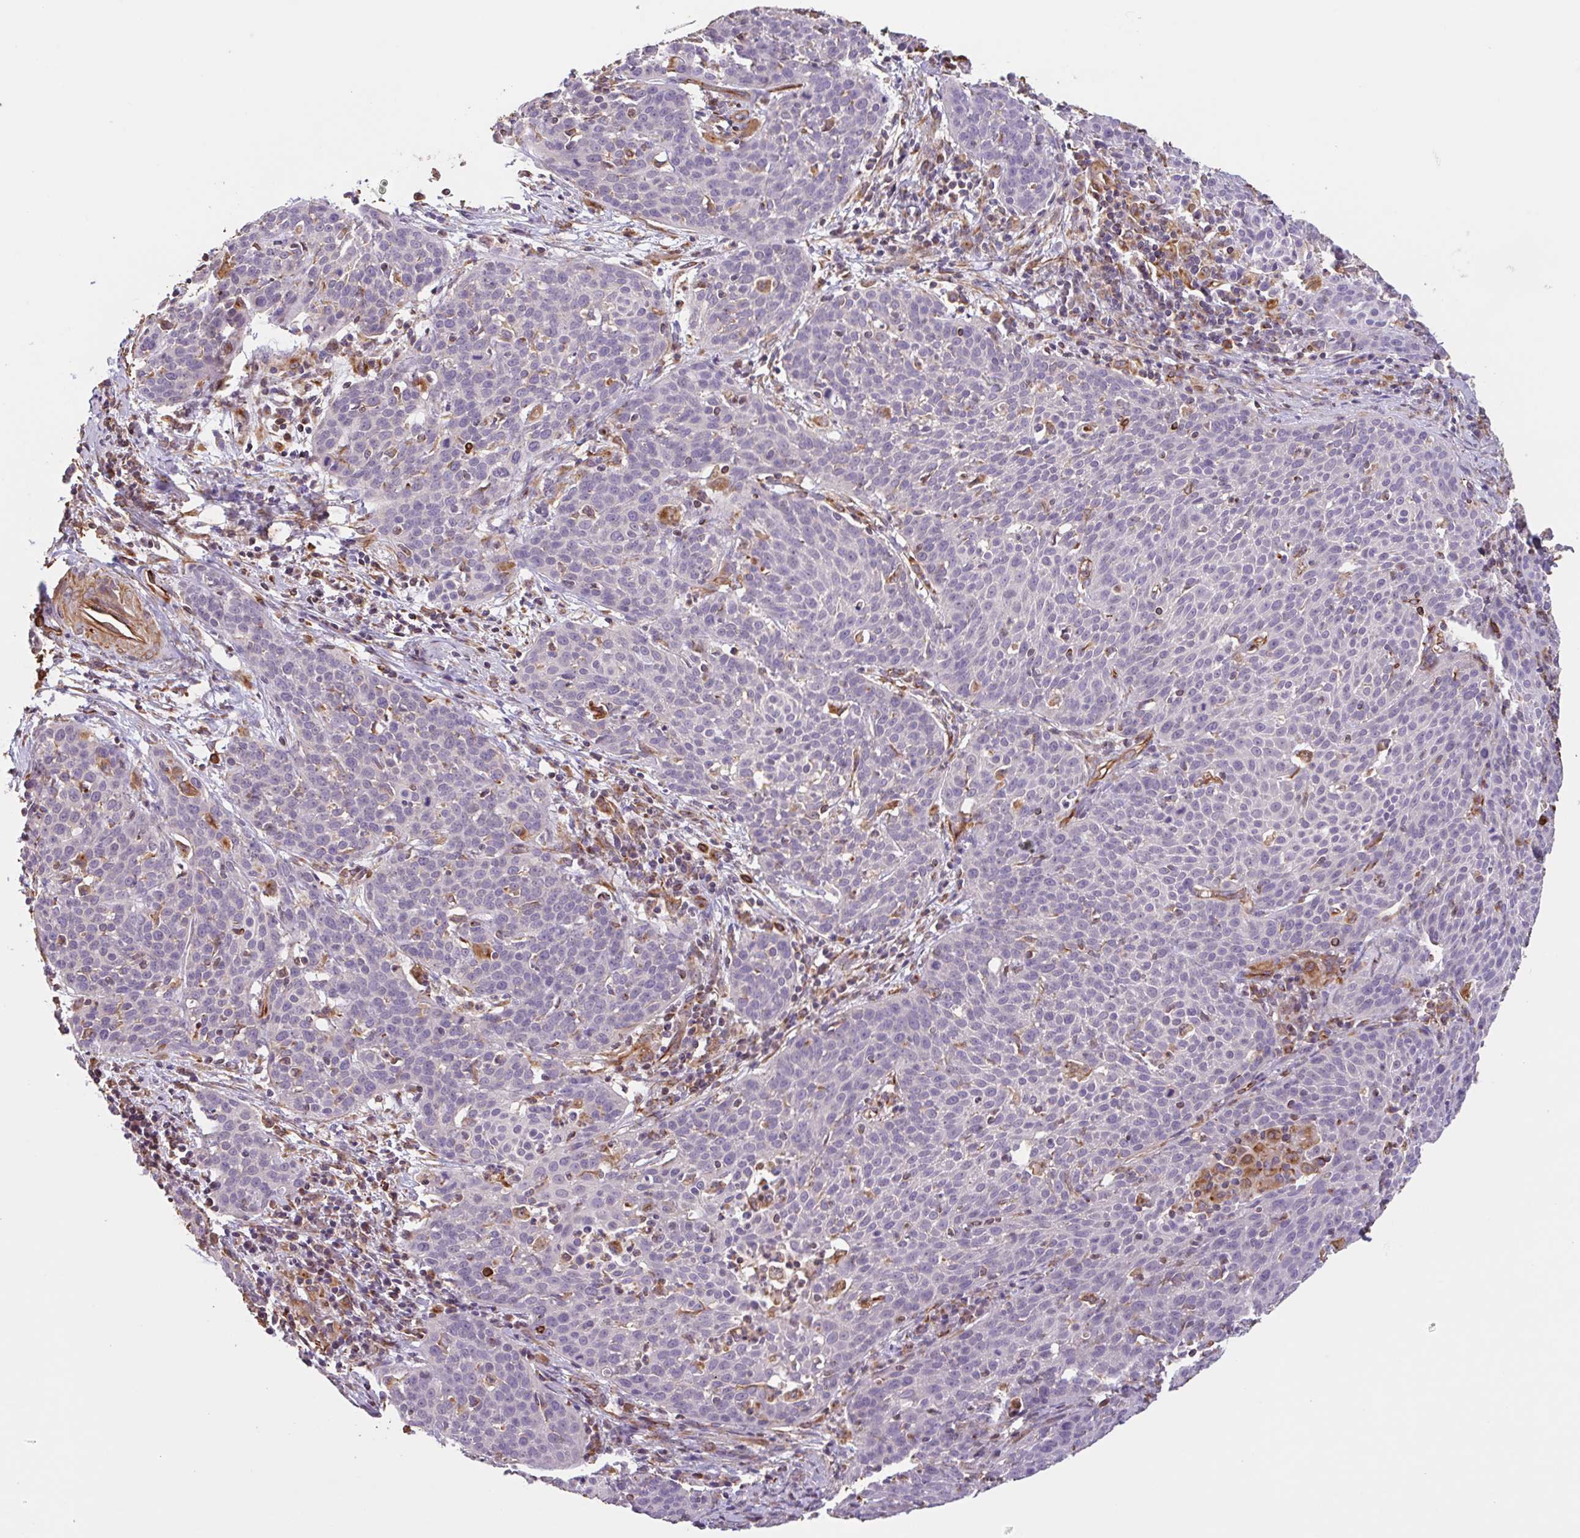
{"staining": {"intensity": "negative", "quantity": "none", "location": "none"}, "tissue": "cervical cancer", "cell_type": "Tumor cells", "image_type": "cancer", "snomed": [{"axis": "morphology", "description": "Squamous cell carcinoma, NOS"}, {"axis": "topography", "description": "Cervix"}], "caption": "Tumor cells show no significant expression in cervical cancer. (DAB IHC with hematoxylin counter stain).", "gene": "ZNF790", "patient": {"sex": "female", "age": 38}}